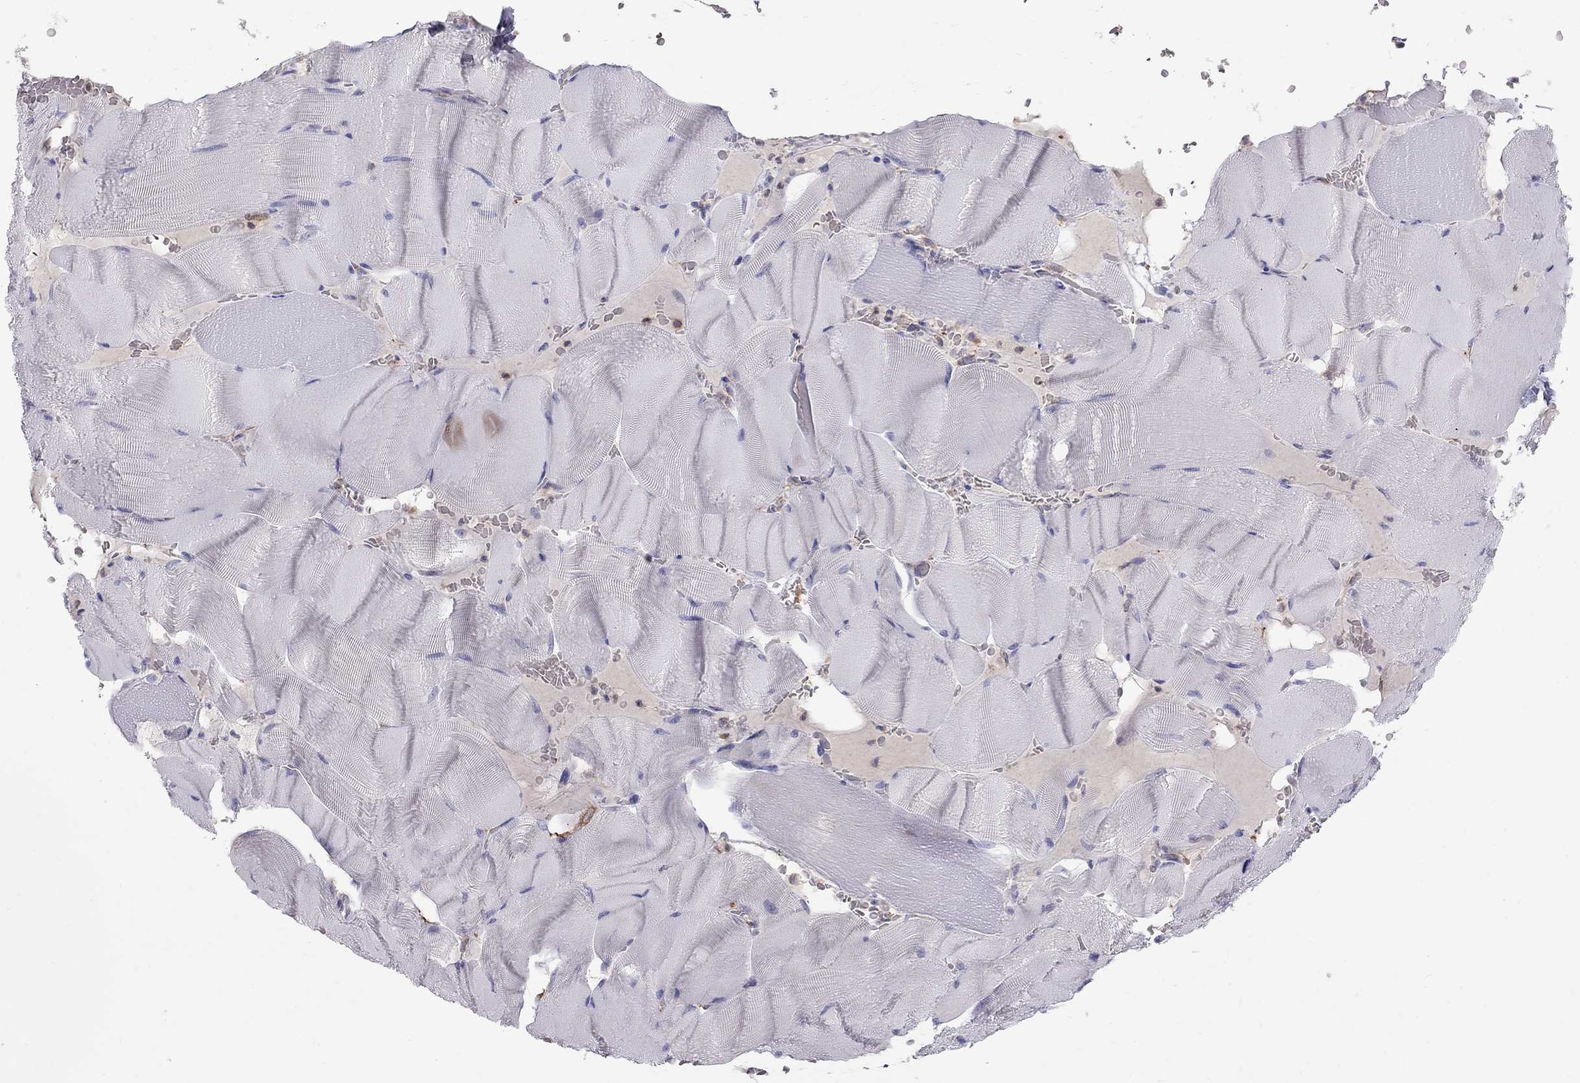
{"staining": {"intensity": "strong", "quantity": "<25%", "location": "cytoplasmic/membranous"}, "tissue": "skeletal muscle", "cell_type": "Myocytes", "image_type": "normal", "snomed": [{"axis": "morphology", "description": "Normal tissue, NOS"}, {"axis": "topography", "description": "Skeletal muscle"}], "caption": "A high-resolution histopathology image shows immunohistochemistry (IHC) staining of benign skeletal muscle, which shows strong cytoplasmic/membranous positivity in approximately <25% of myocytes.", "gene": "EIF4E3", "patient": {"sex": "male", "age": 56}}